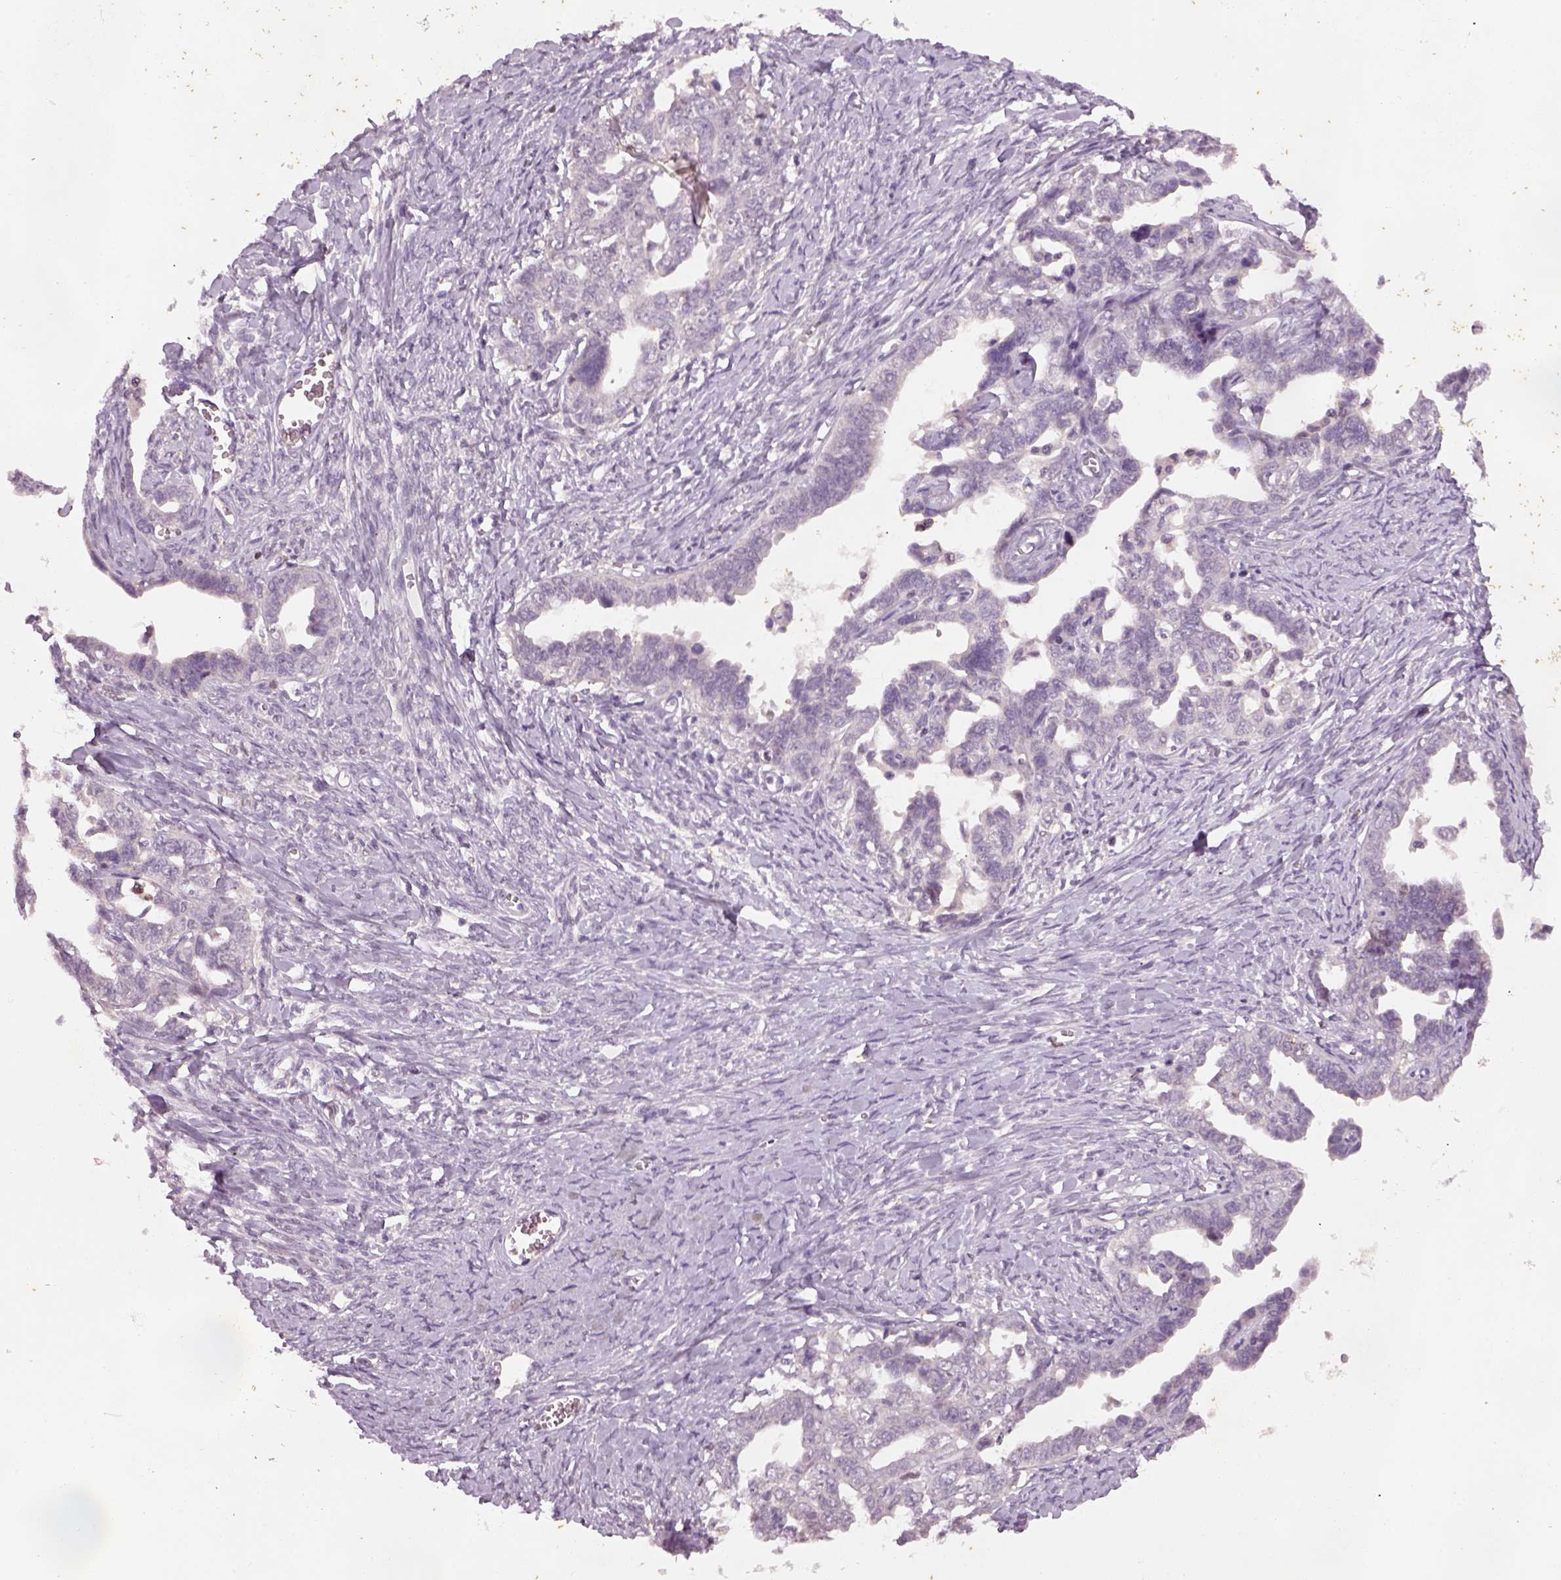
{"staining": {"intensity": "negative", "quantity": "none", "location": "none"}, "tissue": "ovarian cancer", "cell_type": "Tumor cells", "image_type": "cancer", "snomed": [{"axis": "morphology", "description": "Cystadenocarcinoma, serous, NOS"}, {"axis": "topography", "description": "Ovary"}], "caption": "The immunohistochemistry (IHC) photomicrograph has no significant staining in tumor cells of ovarian cancer (serous cystadenocarcinoma) tissue. (DAB immunohistochemistry, high magnification).", "gene": "GDNF", "patient": {"sex": "female", "age": 69}}